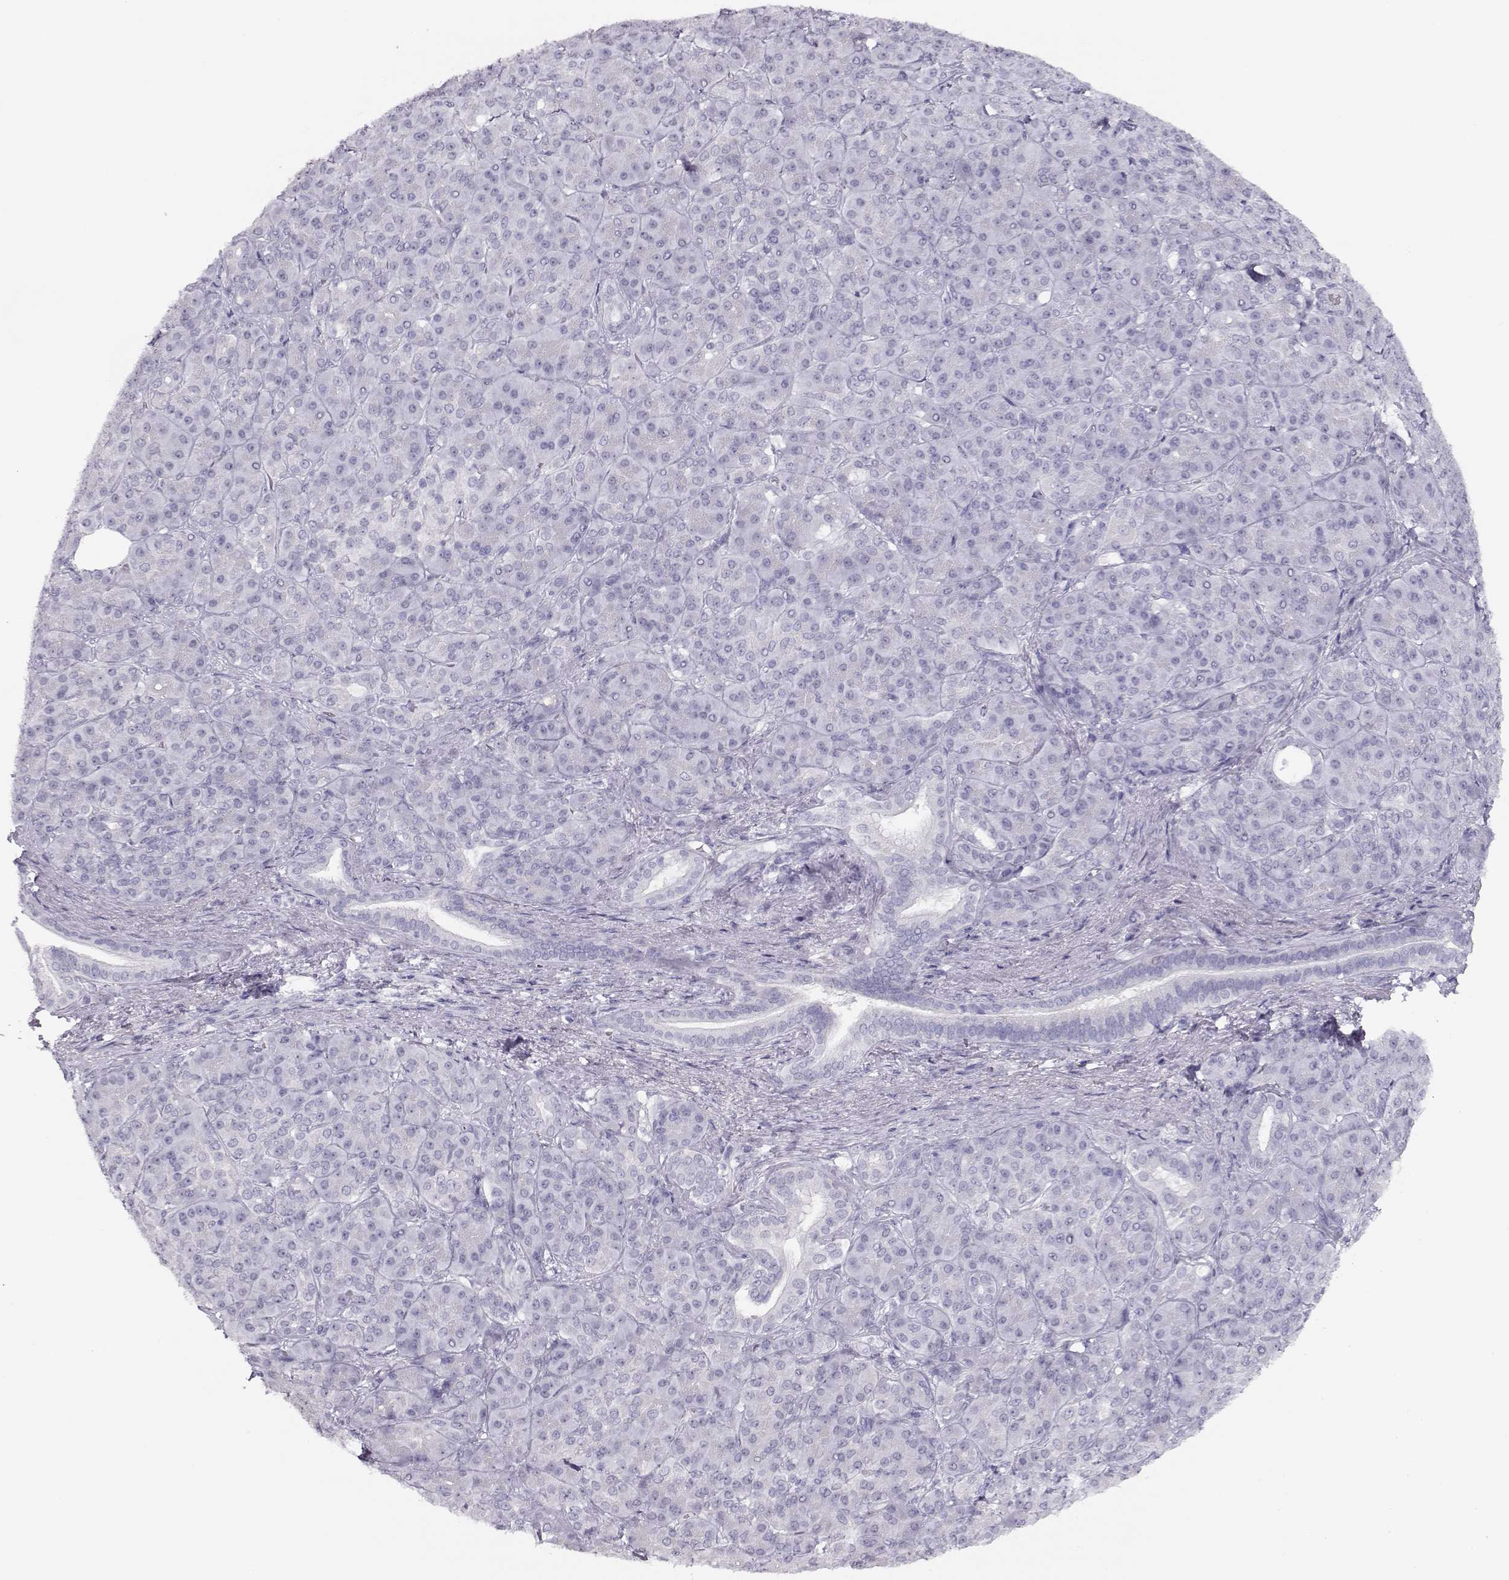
{"staining": {"intensity": "negative", "quantity": "none", "location": "none"}, "tissue": "pancreatic cancer", "cell_type": "Tumor cells", "image_type": "cancer", "snomed": [{"axis": "morphology", "description": "Normal tissue, NOS"}, {"axis": "morphology", "description": "Inflammation, NOS"}, {"axis": "morphology", "description": "Adenocarcinoma, NOS"}, {"axis": "topography", "description": "Pancreas"}], "caption": "This photomicrograph is of adenocarcinoma (pancreatic) stained with immunohistochemistry (IHC) to label a protein in brown with the nuclei are counter-stained blue. There is no positivity in tumor cells.", "gene": "IMPG1", "patient": {"sex": "male", "age": 57}}